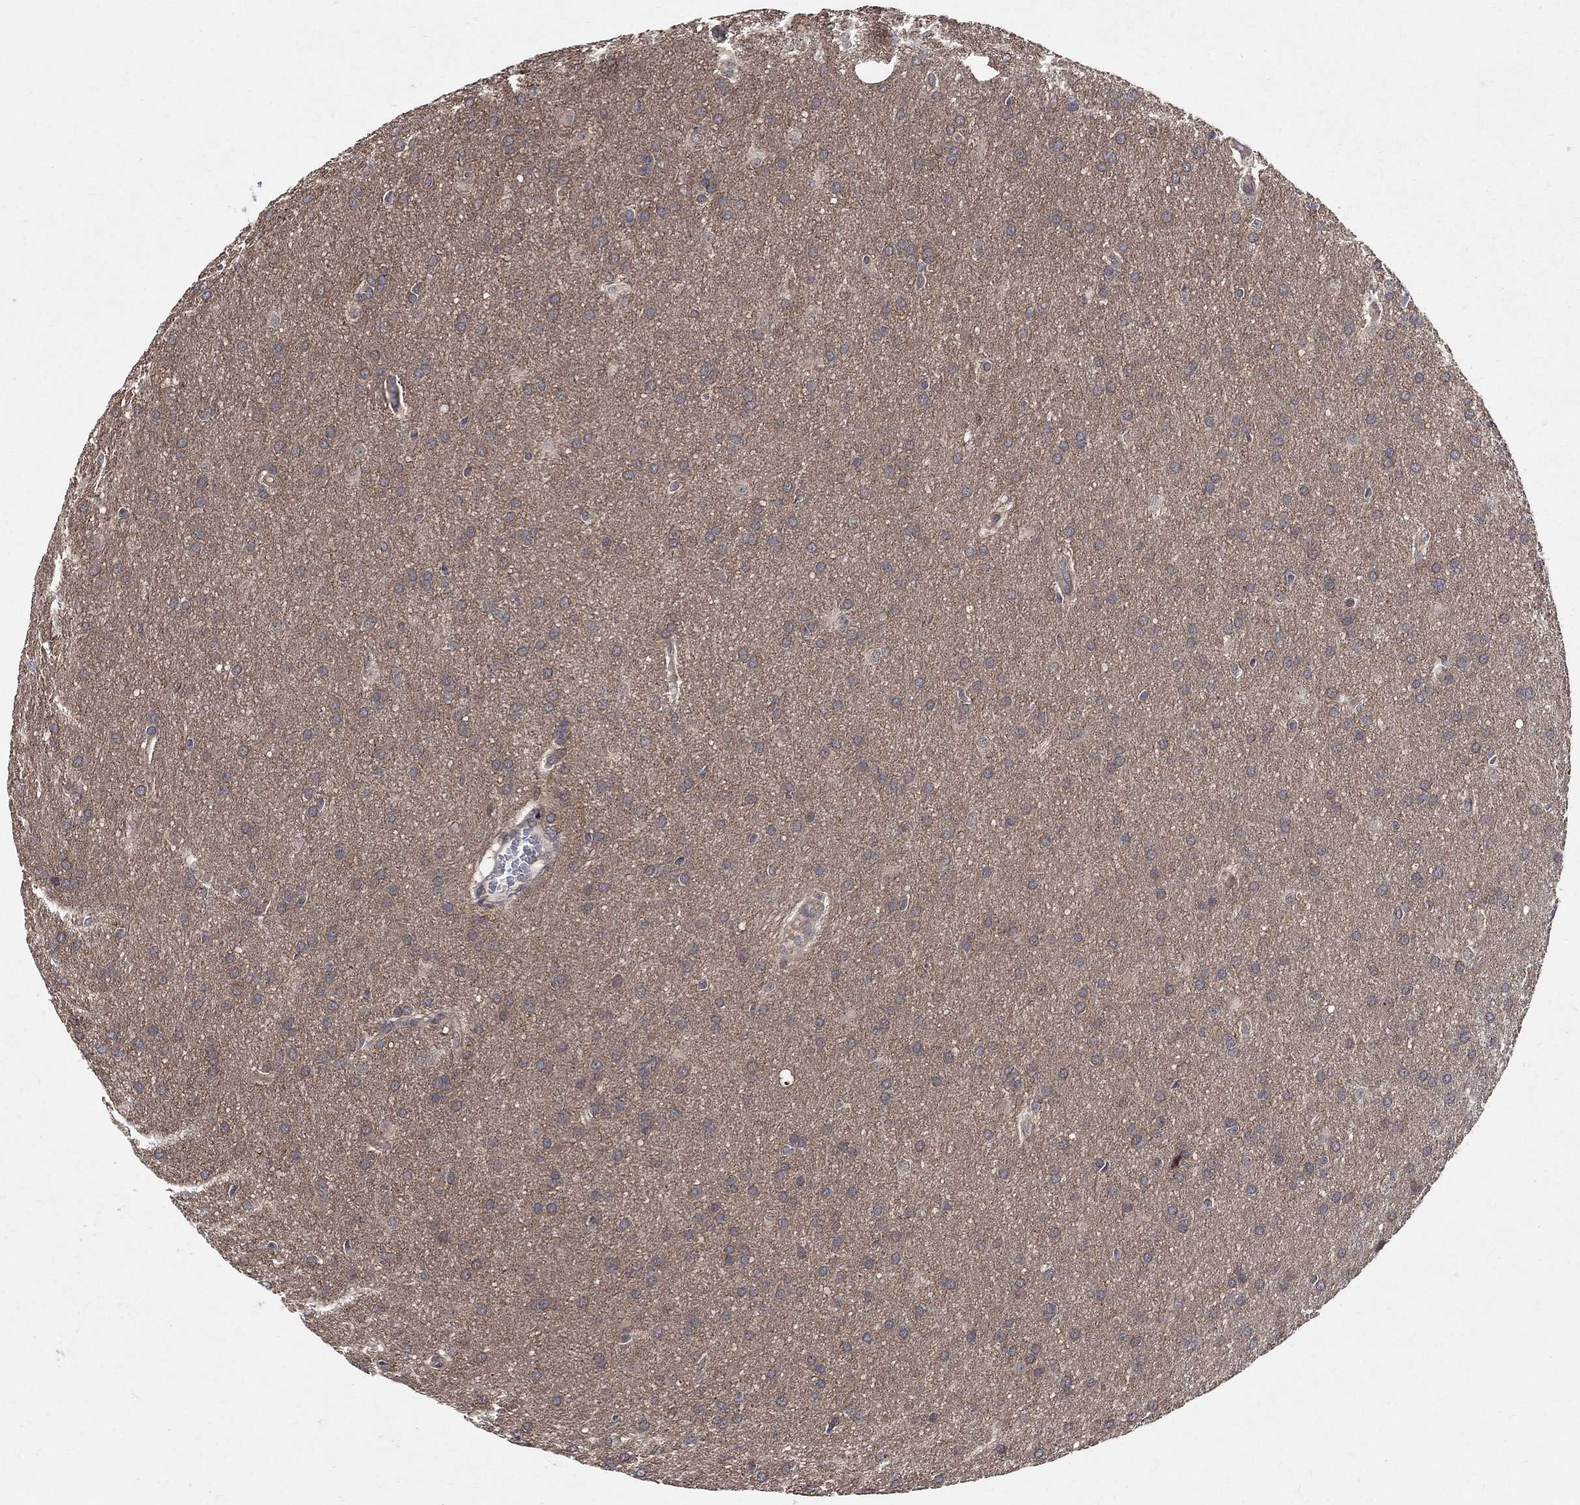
{"staining": {"intensity": "negative", "quantity": "none", "location": "none"}, "tissue": "glioma", "cell_type": "Tumor cells", "image_type": "cancer", "snomed": [{"axis": "morphology", "description": "Glioma, malignant, Low grade"}, {"axis": "topography", "description": "Brain"}], "caption": "Tumor cells show no significant protein expression in malignant low-grade glioma. (DAB (3,3'-diaminobenzidine) immunohistochemistry visualized using brightfield microscopy, high magnification).", "gene": "ZNF594", "patient": {"sex": "female", "age": 32}}